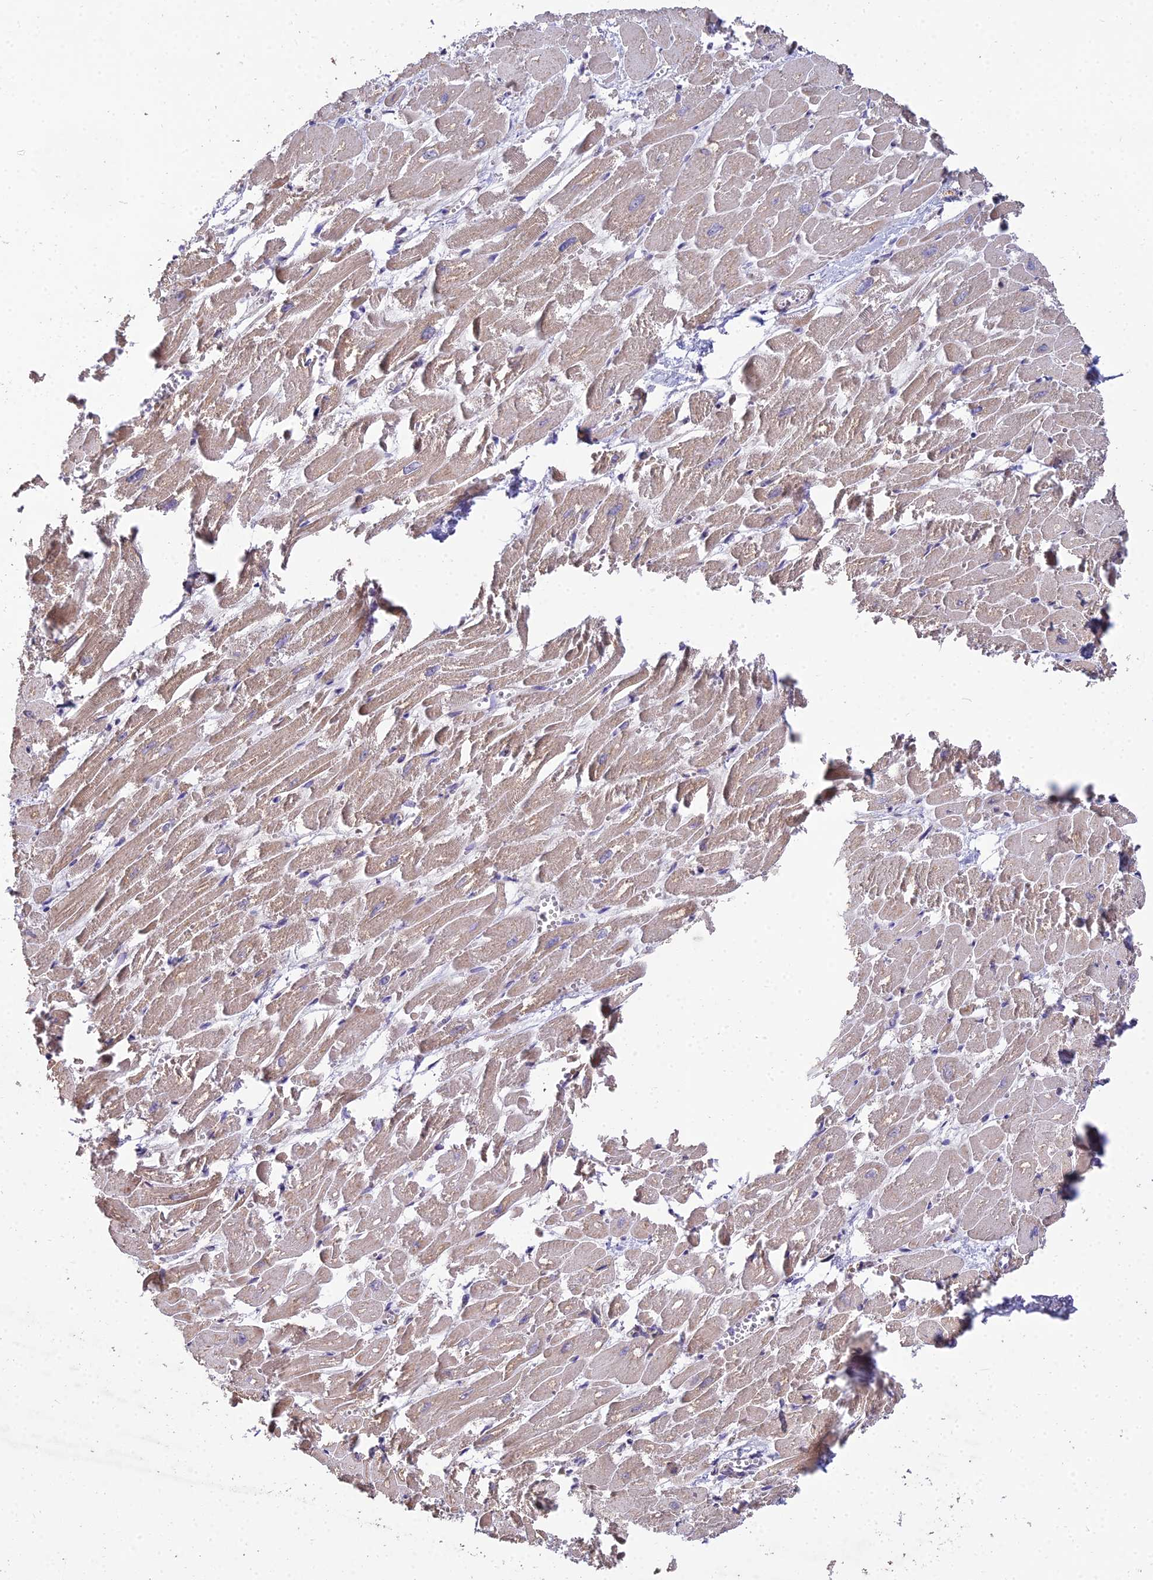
{"staining": {"intensity": "moderate", "quantity": ">75%", "location": "cytoplasmic/membranous"}, "tissue": "heart muscle", "cell_type": "Cardiomyocytes", "image_type": "normal", "snomed": [{"axis": "morphology", "description": "Normal tissue, NOS"}, {"axis": "topography", "description": "Heart"}], "caption": "Immunohistochemistry (IHC) micrograph of normal heart muscle: human heart muscle stained using immunohistochemistry displays medium levels of moderate protein expression localized specifically in the cytoplasmic/membranous of cardiomyocytes, appearing as a cytoplasmic/membranous brown color.", "gene": "ARL8A", "patient": {"sex": "male", "age": 54}}